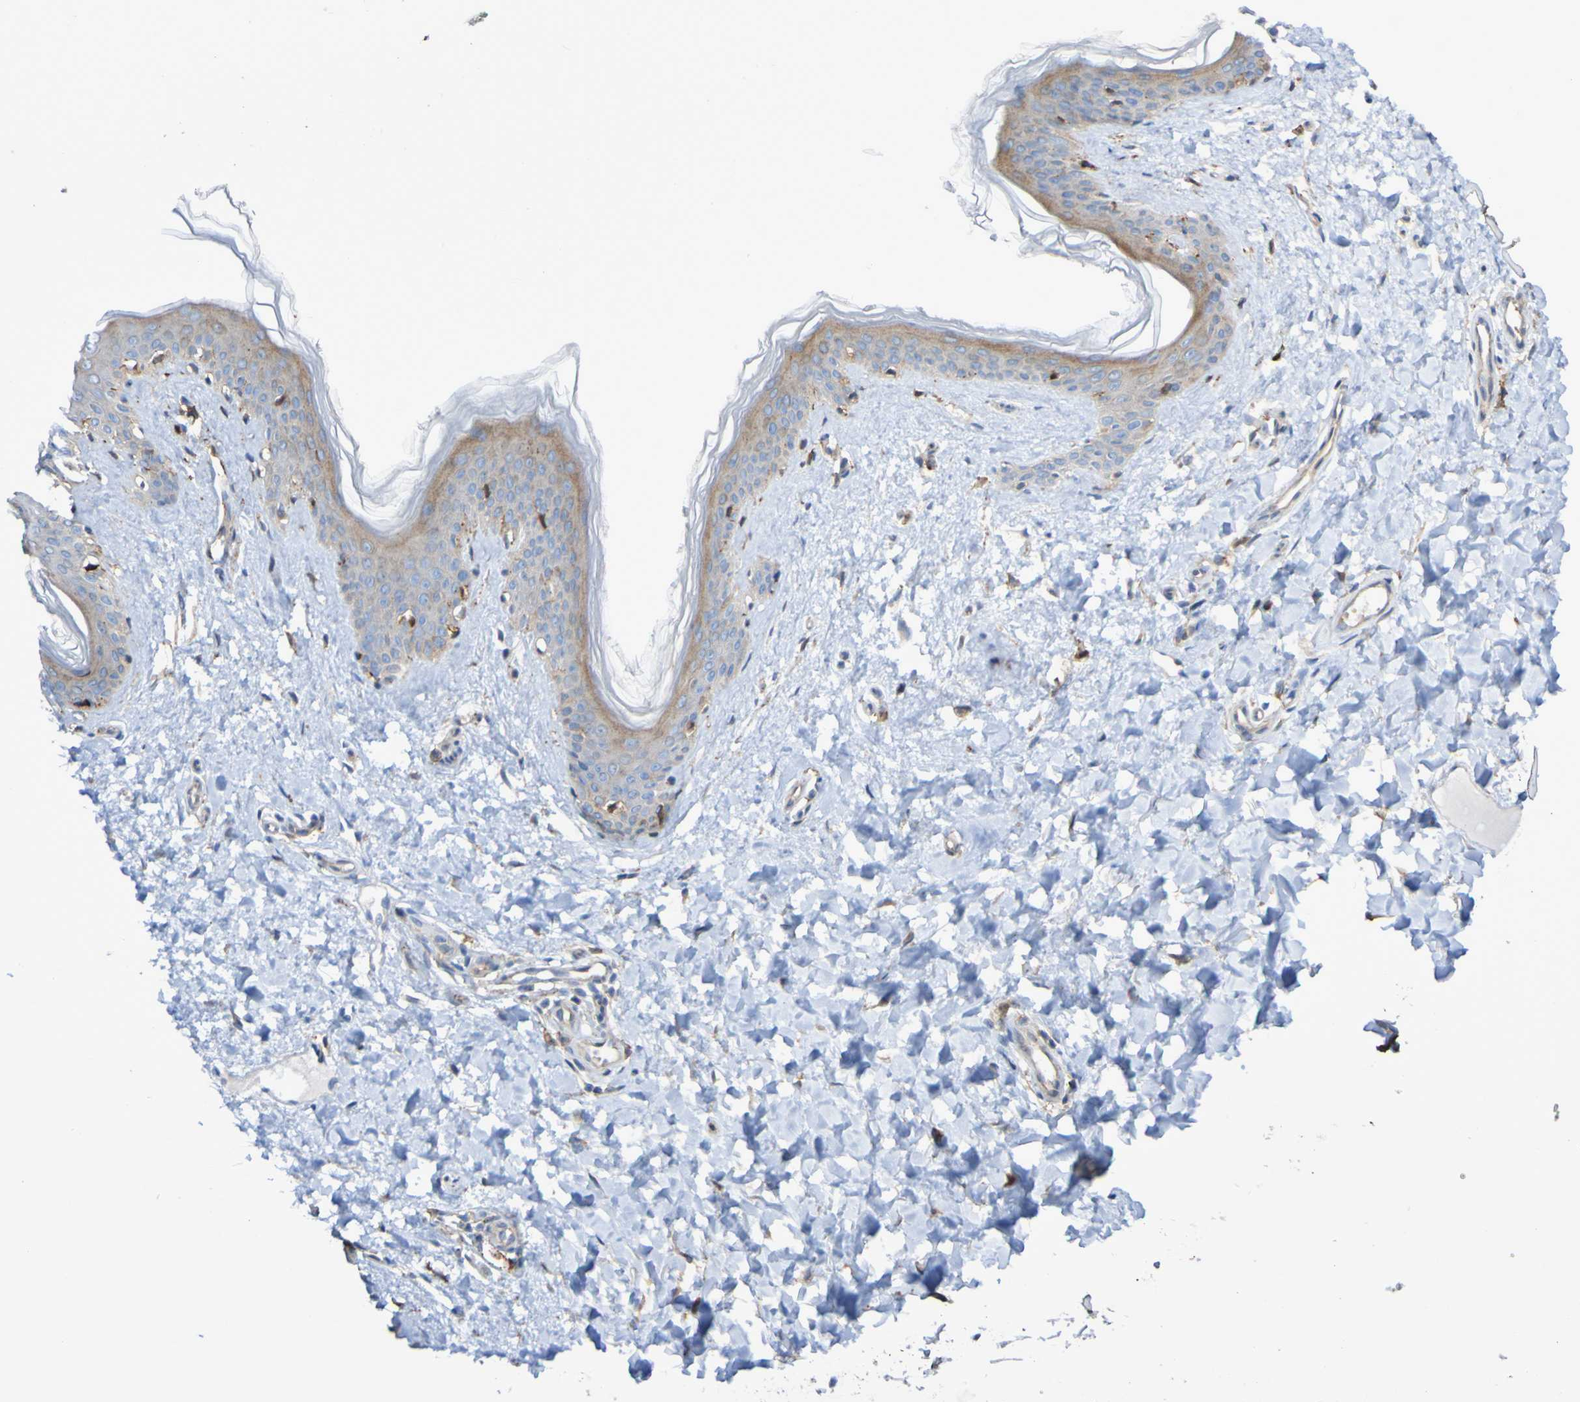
{"staining": {"intensity": "moderate", "quantity": ">75%", "location": "cytoplasmic/membranous"}, "tissue": "skin", "cell_type": "Fibroblasts", "image_type": "normal", "snomed": [{"axis": "morphology", "description": "Normal tissue, NOS"}, {"axis": "topography", "description": "Skin"}], "caption": "Human skin stained for a protein (brown) demonstrates moderate cytoplasmic/membranous positive positivity in about >75% of fibroblasts.", "gene": "SCRG1", "patient": {"sex": "female", "age": 41}}